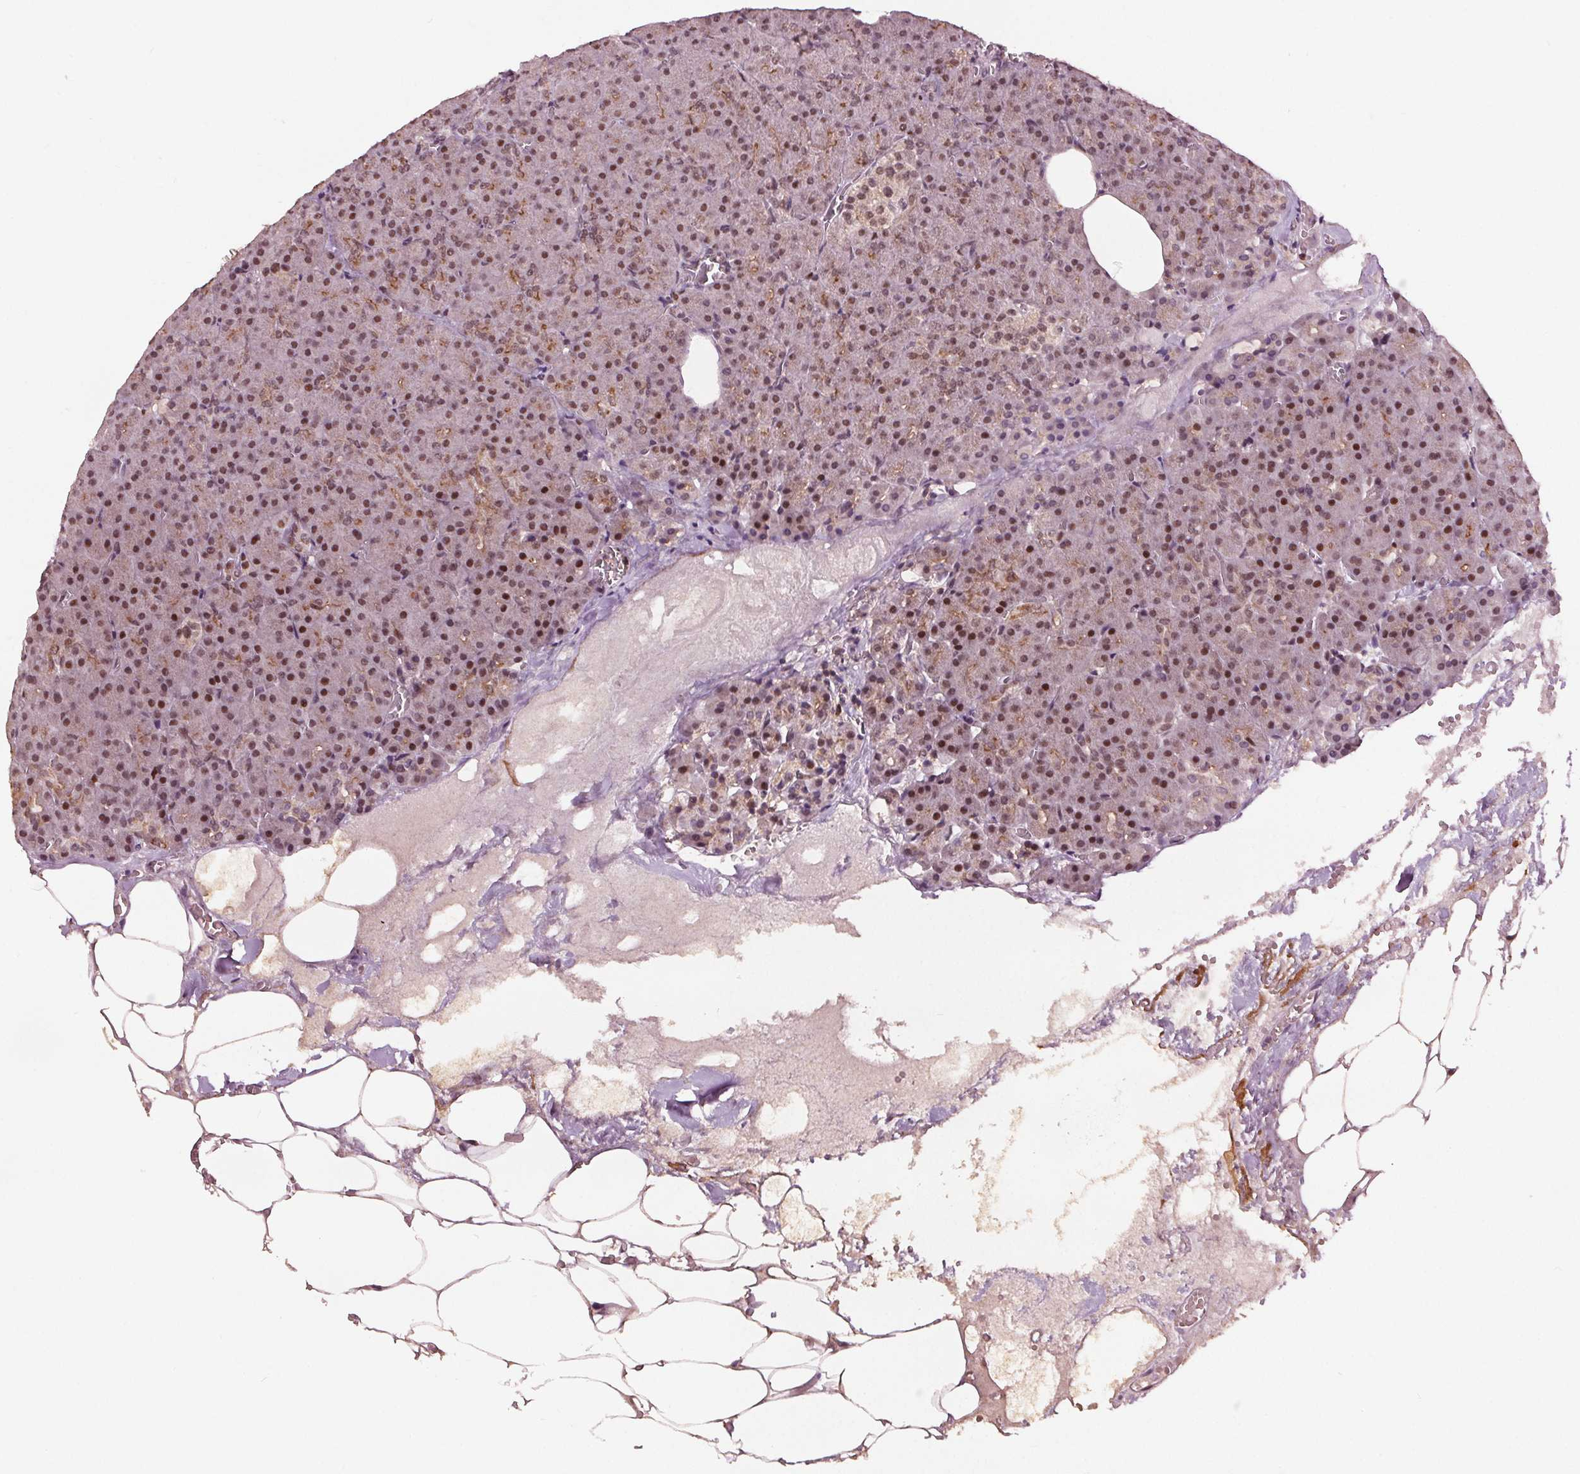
{"staining": {"intensity": "moderate", "quantity": "25%-75%", "location": "nuclear"}, "tissue": "pancreas", "cell_type": "Exocrine glandular cells", "image_type": "normal", "snomed": [{"axis": "morphology", "description": "Normal tissue, NOS"}, {"axis": "topography", "description": "Pancreas"}], "caption": "This histopathology image exhibits normal pancreas stained with immunohistochemistry to label a protein in brown. The nuclear of exocrine glandular cells show moderate positivity for the protein. Nuclei are counter-stained blue.", "gene": "DDX11", "patient": {"sex": "female", "age": 74}}